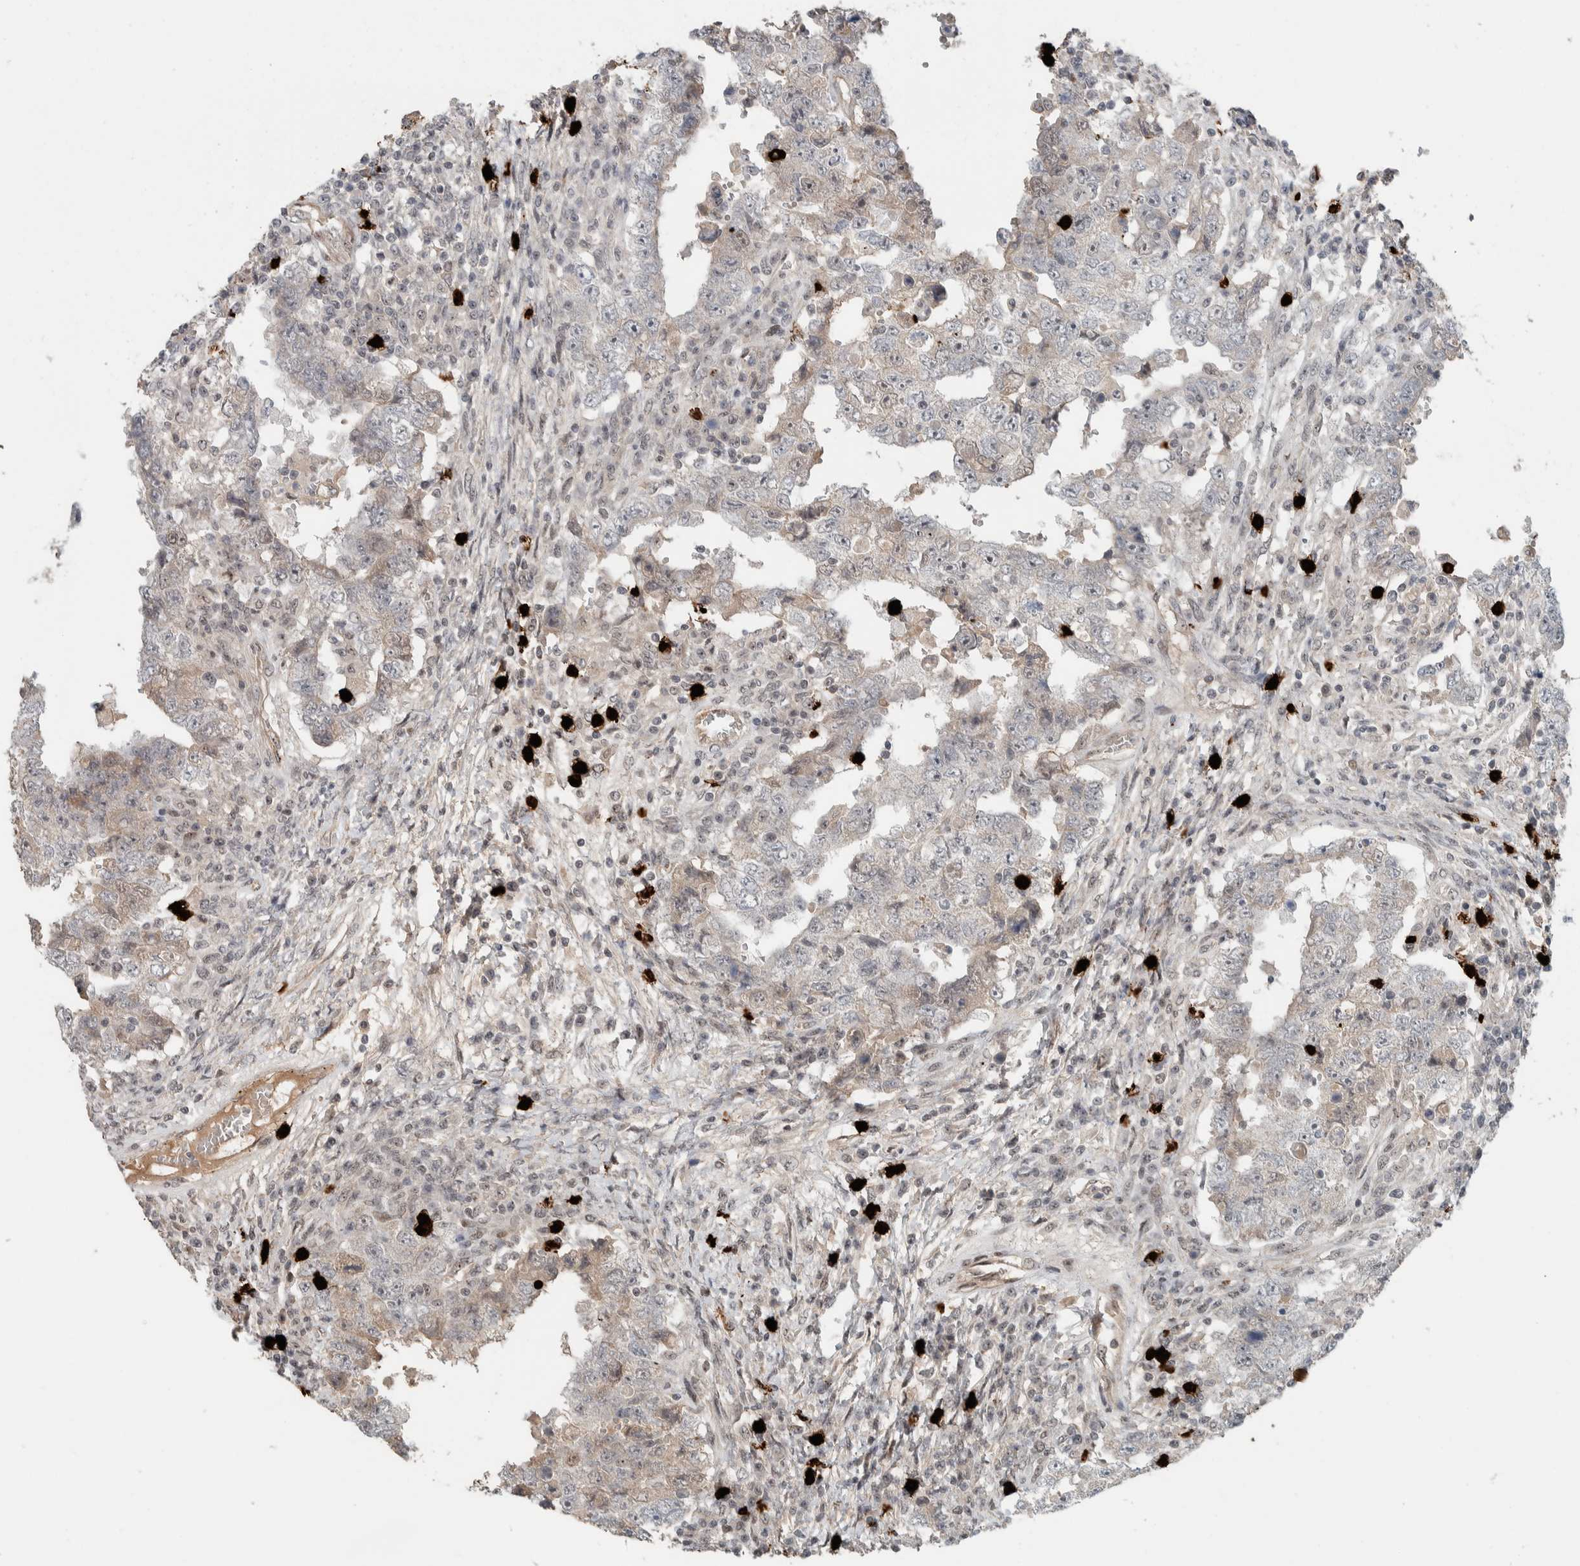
{"staining": {"intensity": "weak", "quantity": "<25%", "location": "cytoplasmic/membranous,nuclear"}, "tissue": "testis cancer", "cell_type": "Tumor cells", "image_type": "cancer", "snomed": [{"axis": "morphology", "description": "Carcinoma, Embryonal, NOS"}, {"axis": "topography", "description": "Testis"}], "caption": "The image exhibits no significant positivity in tumor cells of testis embryonal carcinoma.", "gene": "ZFP91", "patient": {"sex": "male", "age": 26}}